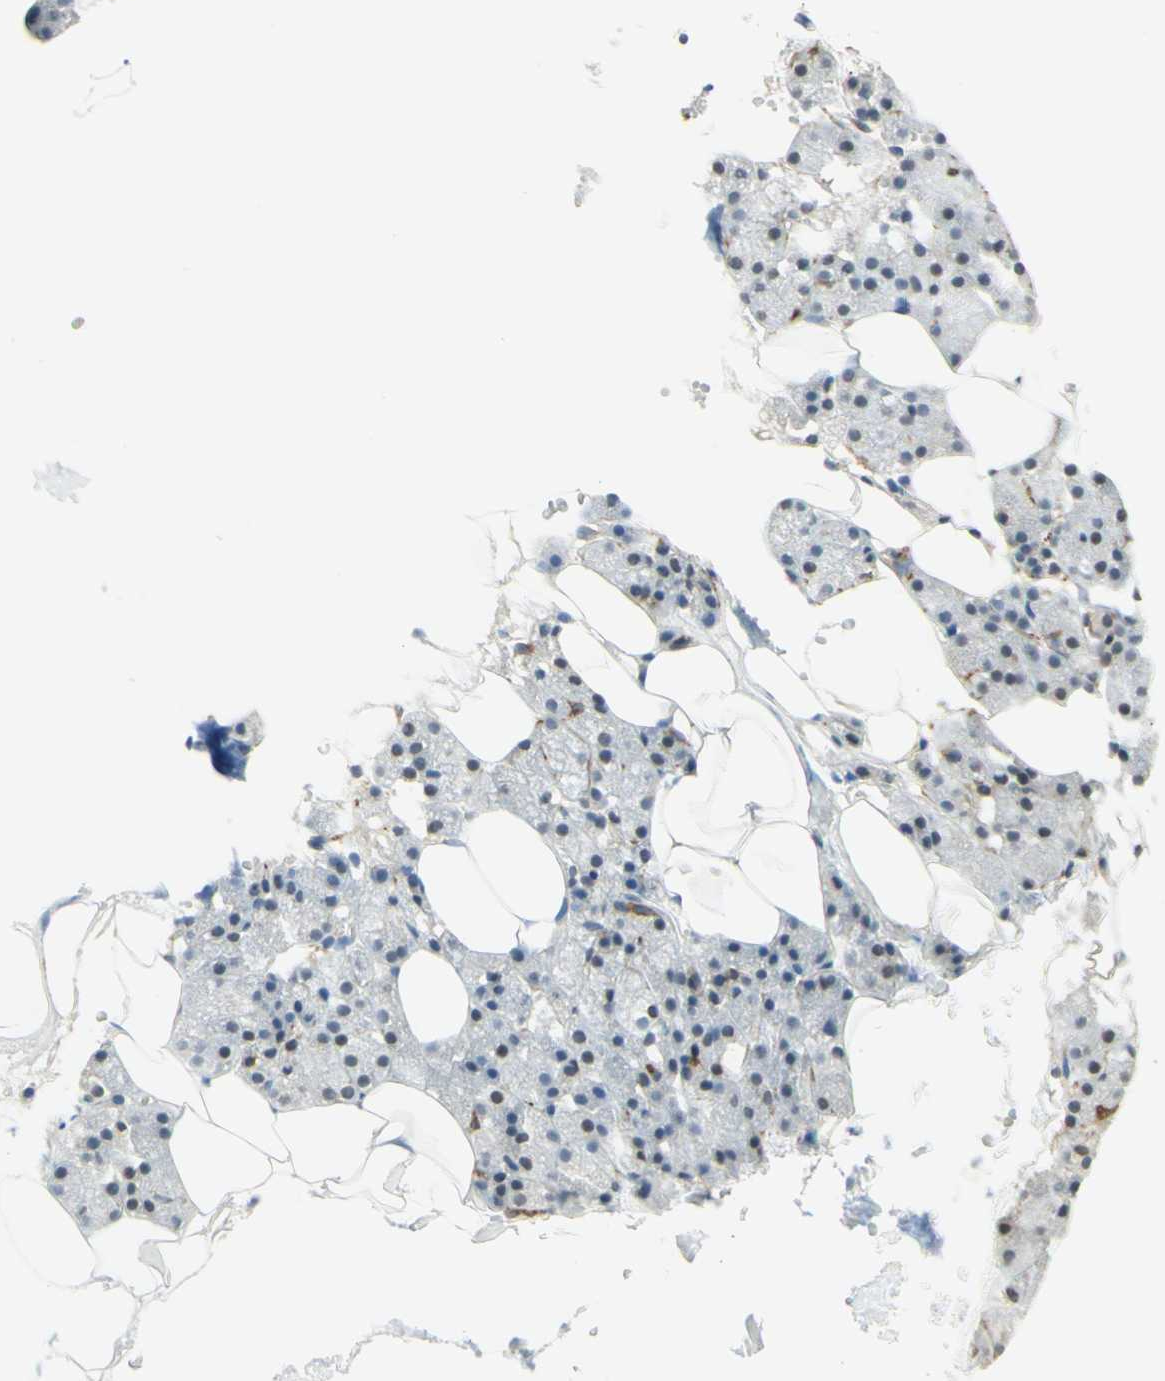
{"staining": {"intensity": "weak", "quantity": "<25%", "location": "cytoplasmic/membranous"}, "tissue": "salivary gland", "cell_type": "Glandular cells", "image_type": "normal", "snomed": [{"axis": "morphology", "description": "Normal tissue, NOS"}, {"axis": "topography", "description": "Salivary gland"}], "caption": "Human salivary gland stained for a protein using immunohistochemistry exhibits no staining in glandular cells.", "gene": "MAP1B", "patient": {"sex": "male", "age": 62}}